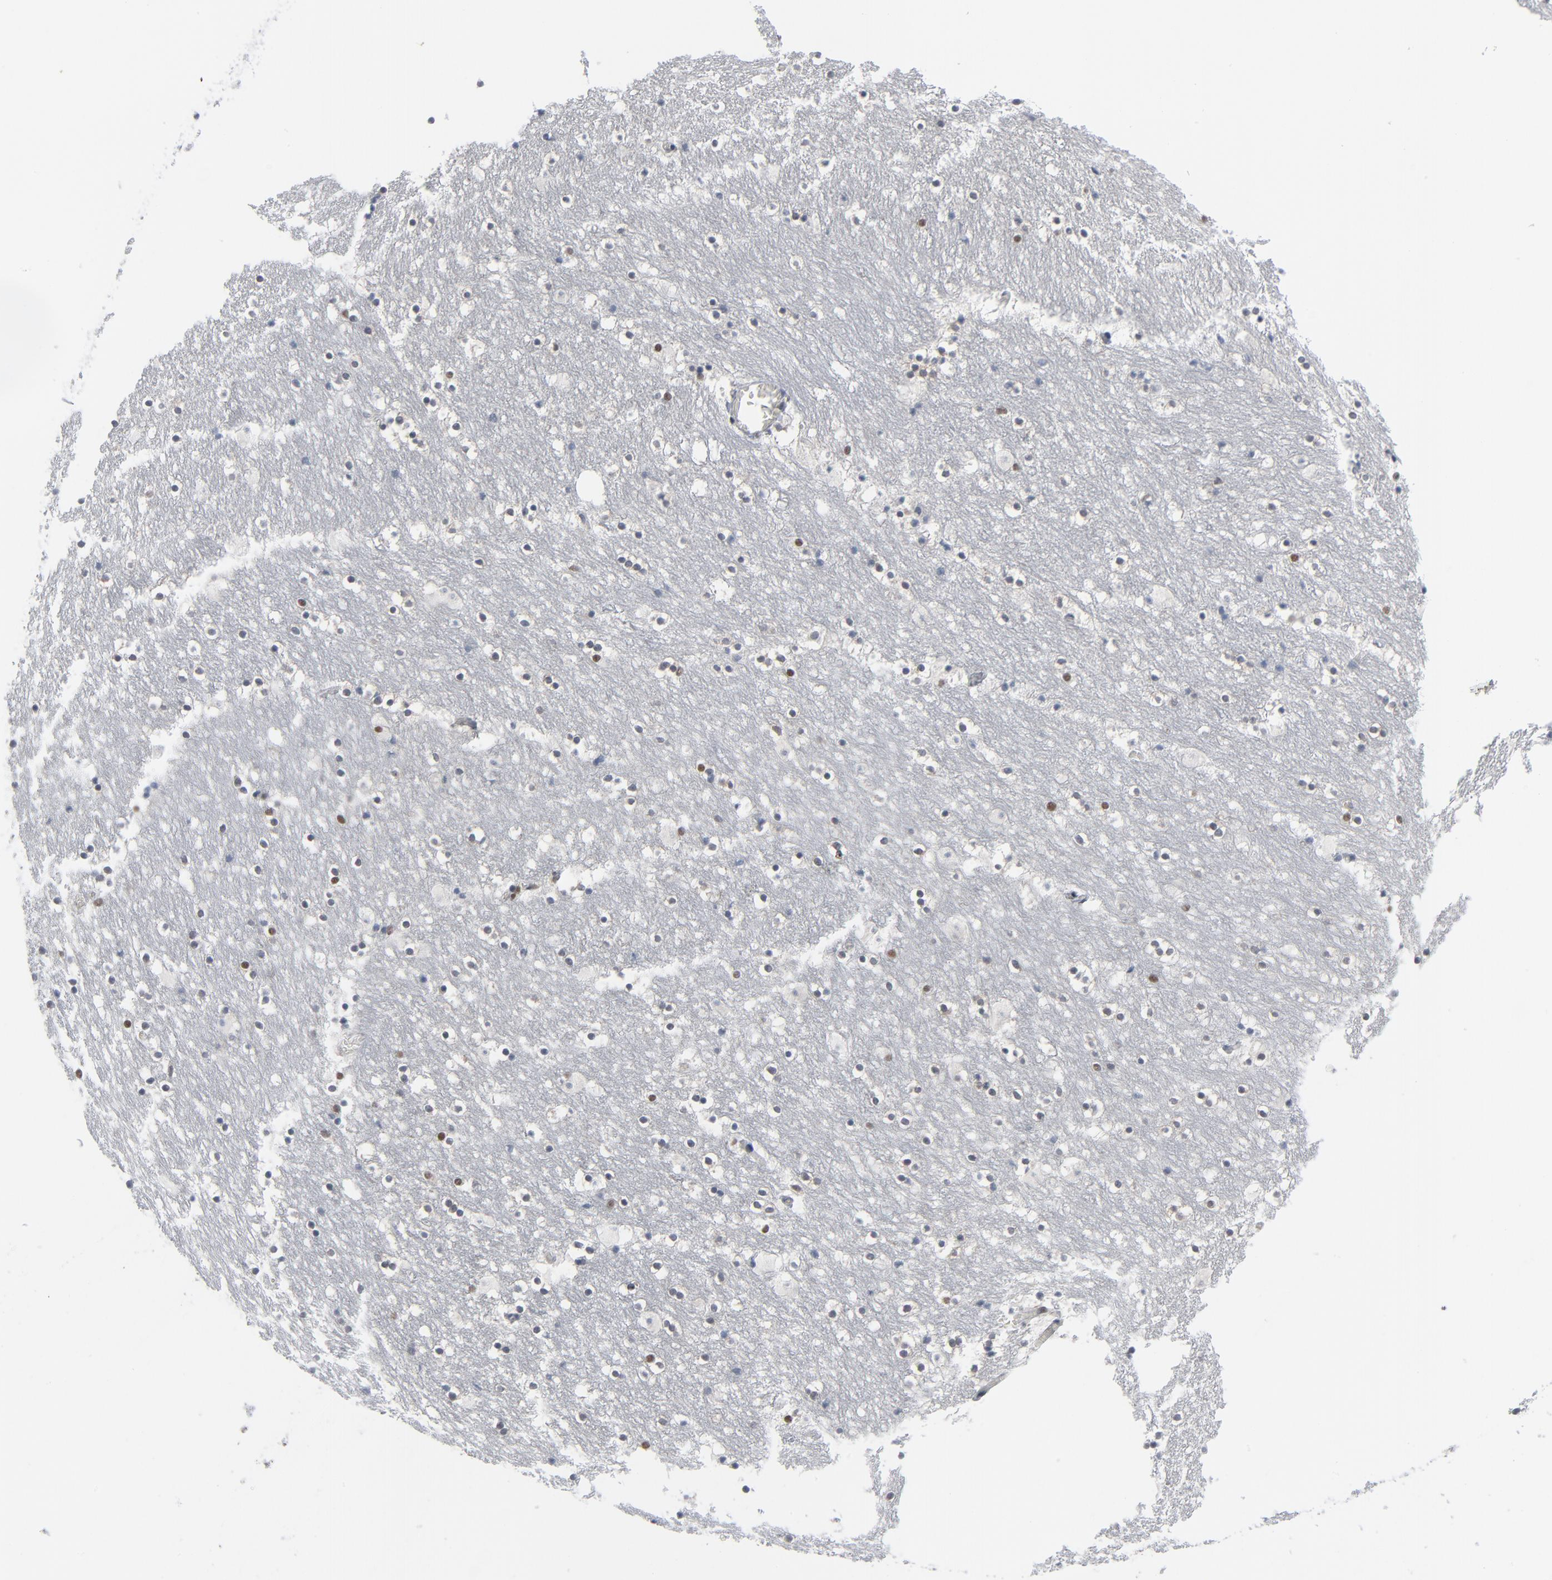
{"staining": {"intensity": "weak", "quantity": "25%-75%", "location": "nuclear"}, "tissue": "caudate", "cell_type": "Glial cells", "image_type": "normal", "snomed": [{"axis": "morphology", "description": "Normal tissue, NOS"}, {"axis": "topography", "description": "Lateral ventricle wall"}], "caption": "This micrograph reveals IHC staining of benign human caudate, with low weak nuclear positivity in approximately 25%-75% of glial cells.", "gene": "SIRT1", "patient": {"sex": "male", "age": 45}}